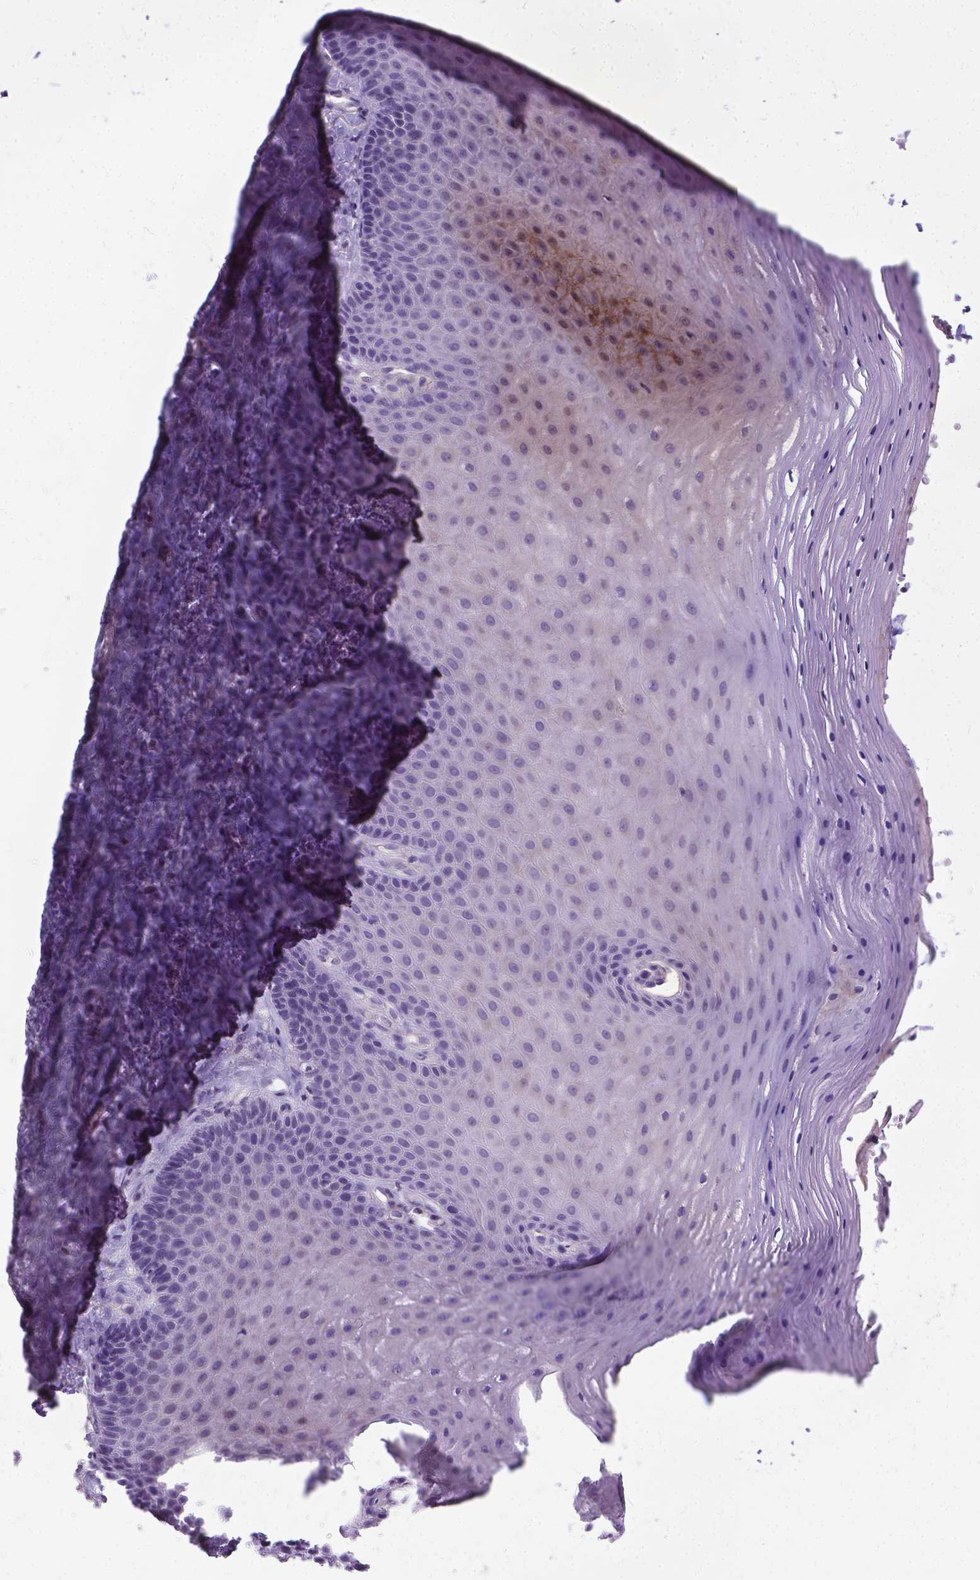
{"staining": {"intensity": "negative", "quantity": "none", "location": "none"}, "tissue": "vagina", "cell_type": "Squamous epithelial cells", "image_type": "normal", "snomed": [{"axis": "morphology", "description": "Normal tissue, NOS"}, {"axis": "topography", "description": "Vagina"}], "caption": "Immunohistochemistry (IHC) histopathology image of benign vagina stained for a protein (brown), which exhibits no expression in squamous epithelial cells.", "gene": "JAK3", "patient": {"sex": "female", "age": 83}}